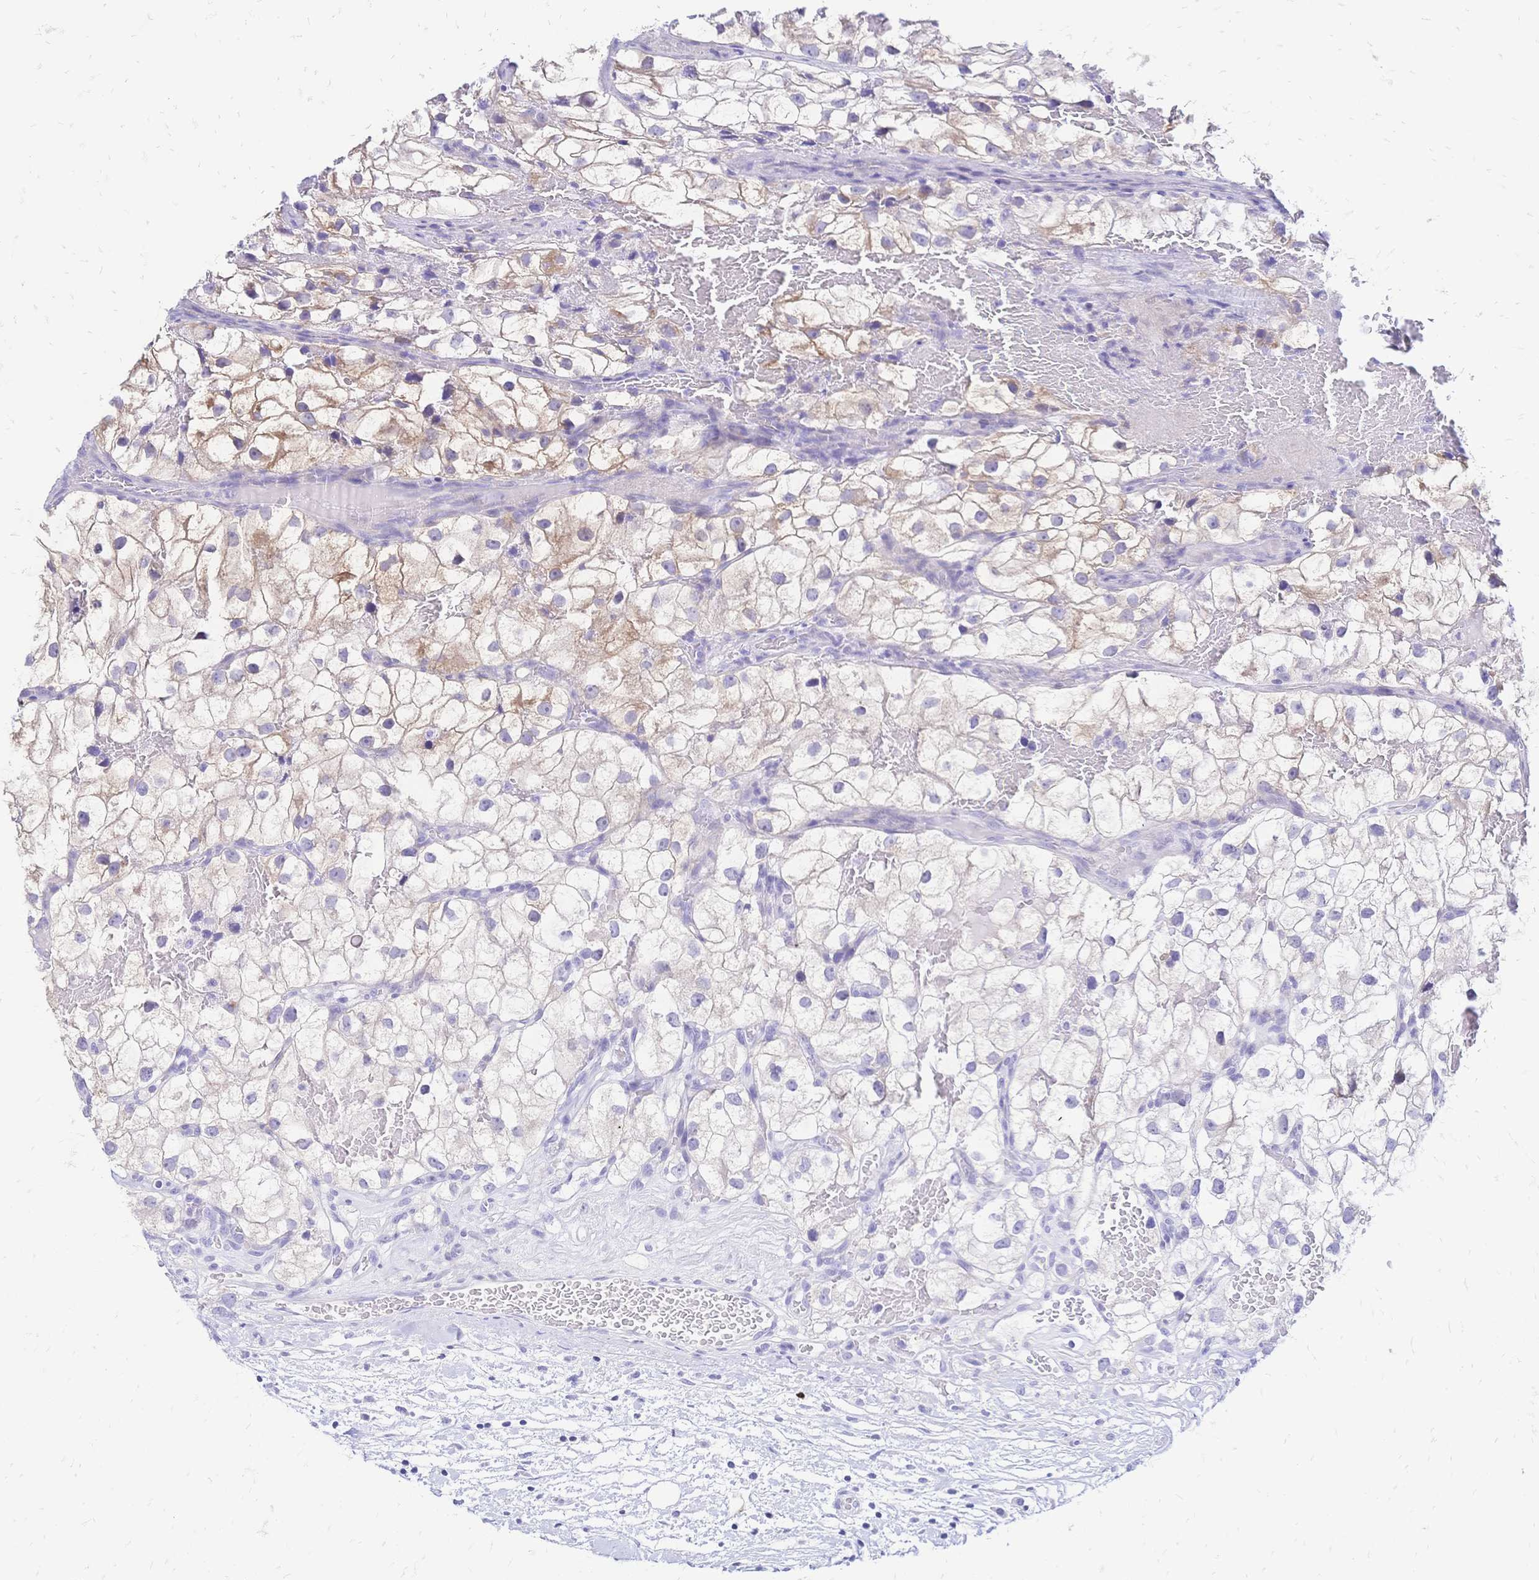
{"staining": {"intensity": "weak", "quantity": "<25%", "location": "cytoplasmic/membranous"}, "tissue": "renal cancer", "cell_type": "Tumor cells", "image_type": "cancer", "snomed": [{"axis": "morphology", "description": "Adenocarcinoma, NOS"}, {"axis": "topography", "description": "Kidney"}], "caption": "Immunohistochemistry (IHC) of human renal cancer reveals no positivity in tumor cells.", "gene": "GRB7", "patient": {"sex": "male", "age": 59}}